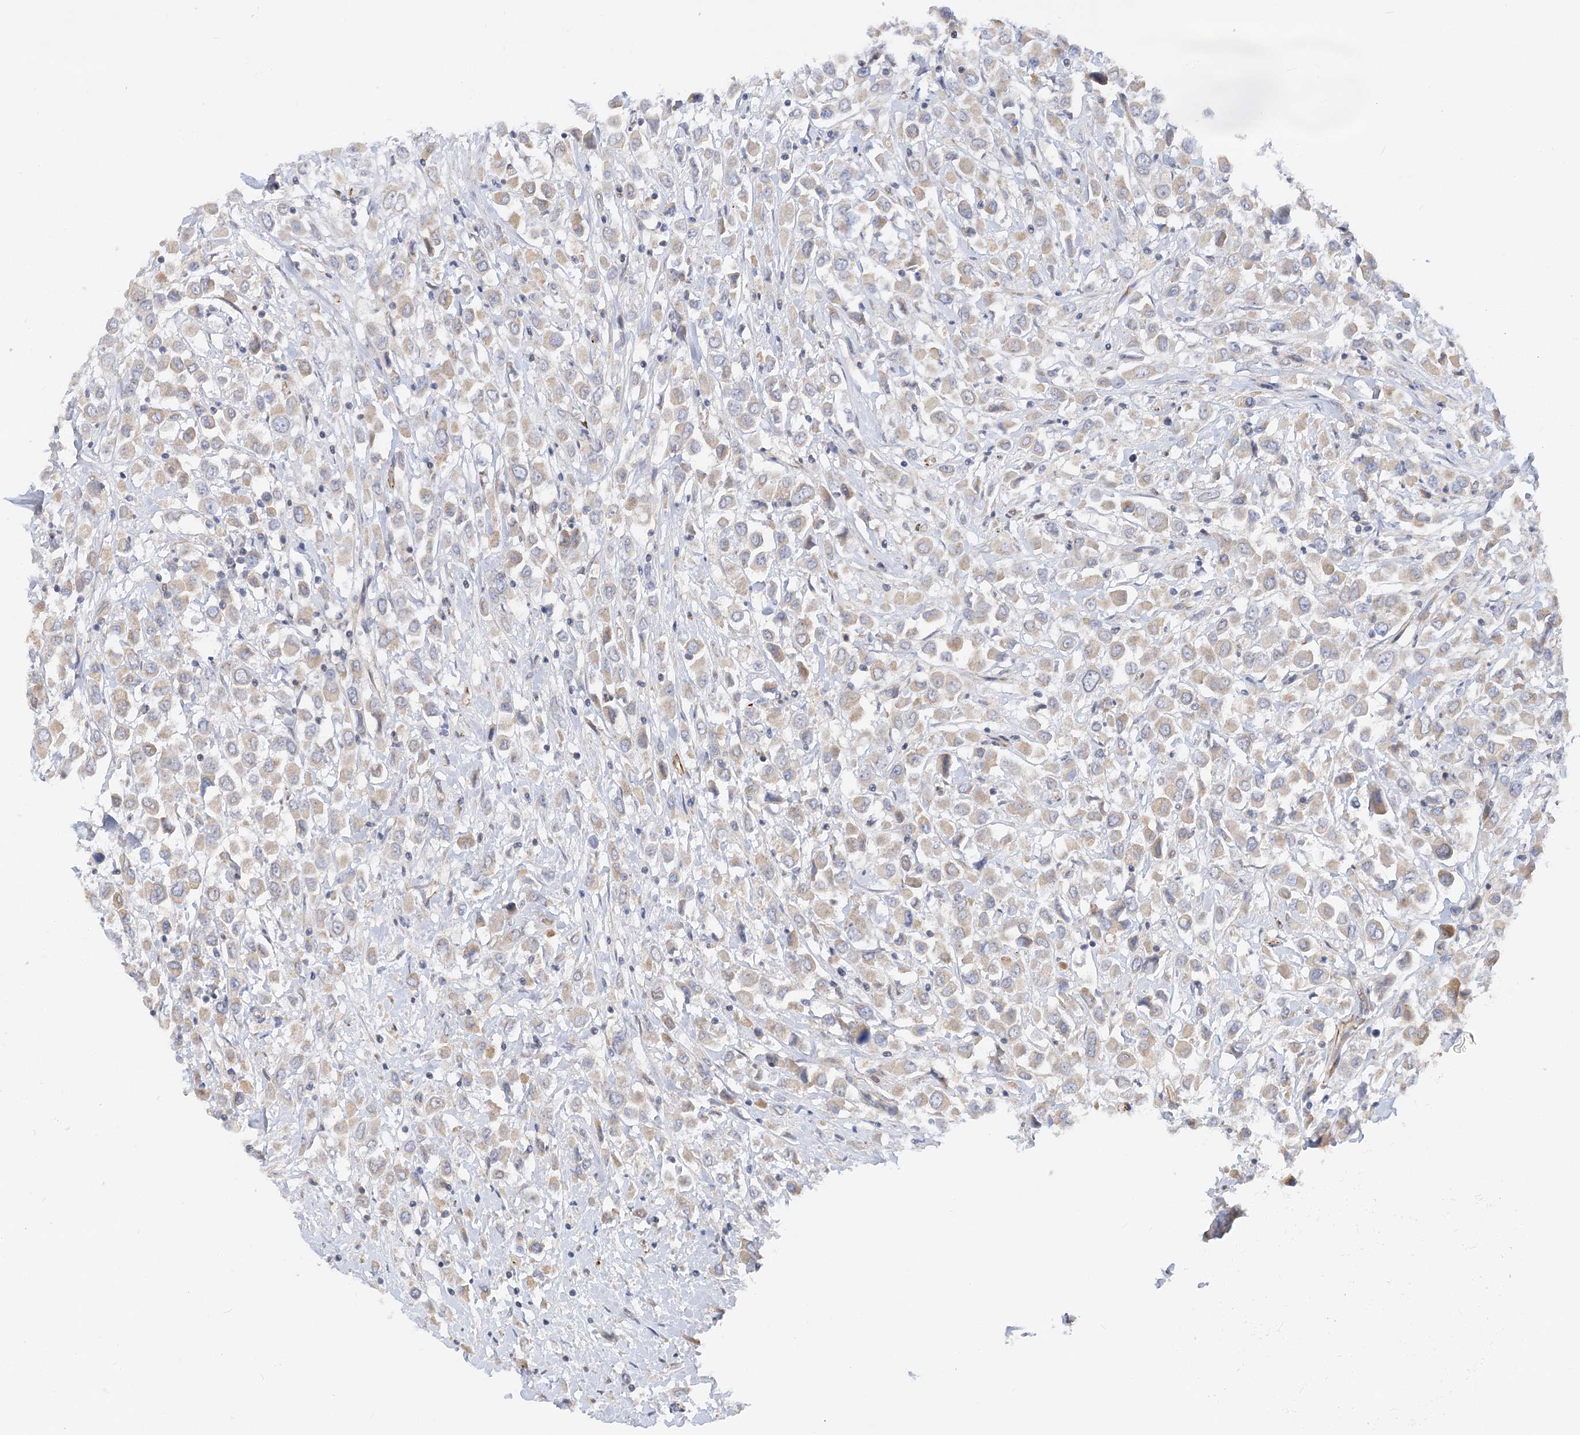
{"staining": {"intensity": "weak", "quantity": ">75%", "location": "cytoplasmic/membranous"}, "tissue": "breast cancer", "cell_type": "Tumor cells", "image_type": "cancer", "snomed": [{"axis": "morphology", "description": "Duct carcinoma"}, {"axis": "topography", "description": "Breast"}], "caption": "Breast intraductal carcinoma stained for a protein (brown) shows weak cytoplasmic/membranous positive expression in approximately >75% of tumor cells.", "gene": "NELL2", "patient": {"sex": "female", "age": 61}}